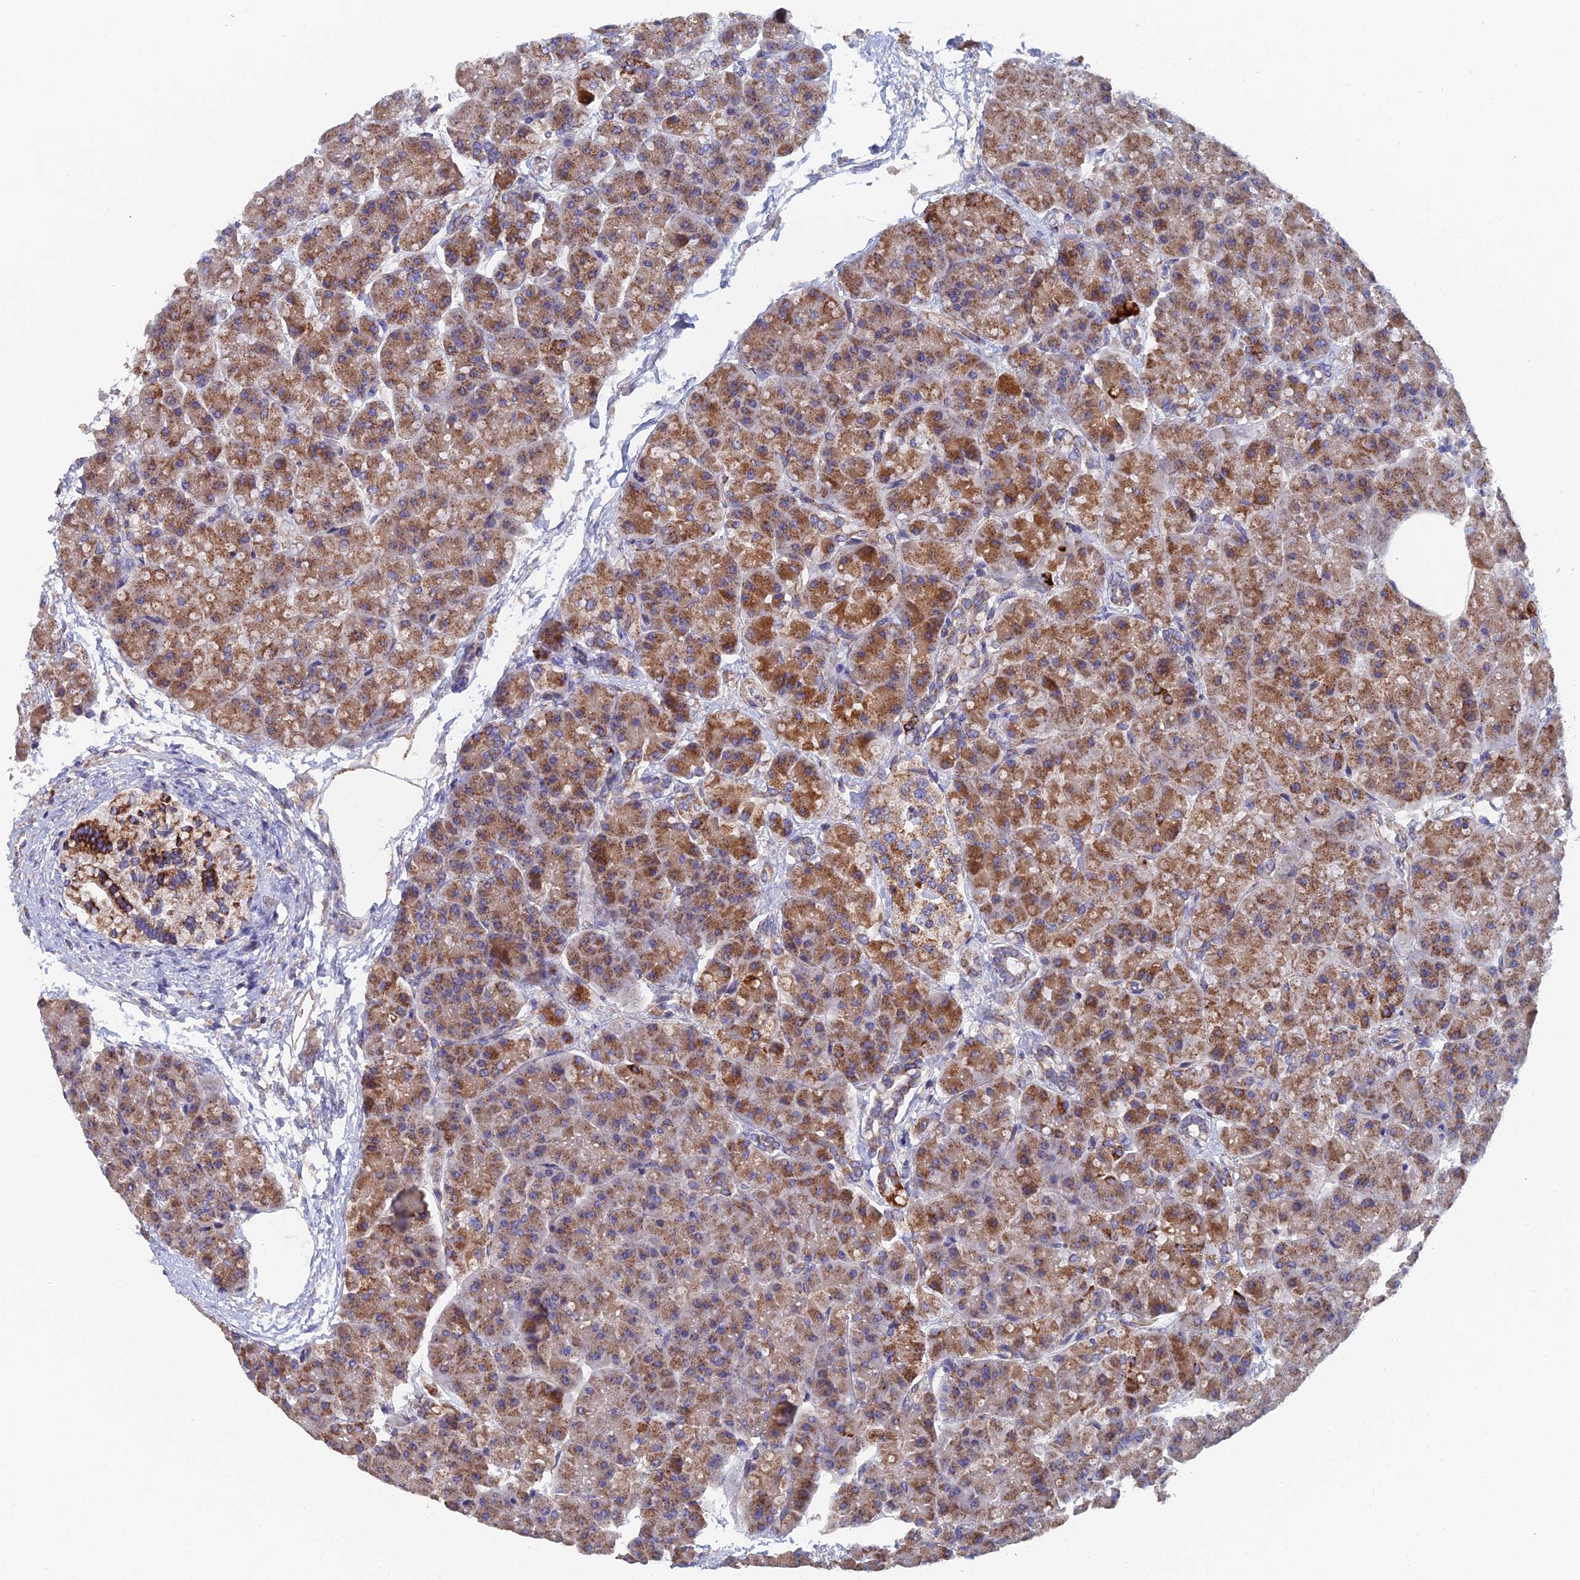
{"staining": {"intensity": "moderate", "quantity": ">75%", "location": "cytoplasmic/membranous"}, "tissue": "pancreas", "cell_type": "Exocrine glandular cells", "image_type": "normal", "snomed": [{"axis": "morphology", "description": "Normal tissue, NOS"}, {"axis": "topography", "description": "Pancreas"}], "caption": "Protein analysis of normal pancreas demonstrates moderate cytoplasmic/membranous staining in approximately >75% of exocrine glandular cells.", "gene": "ECSIT", "patient": {"sex": "female", "age": 70}}